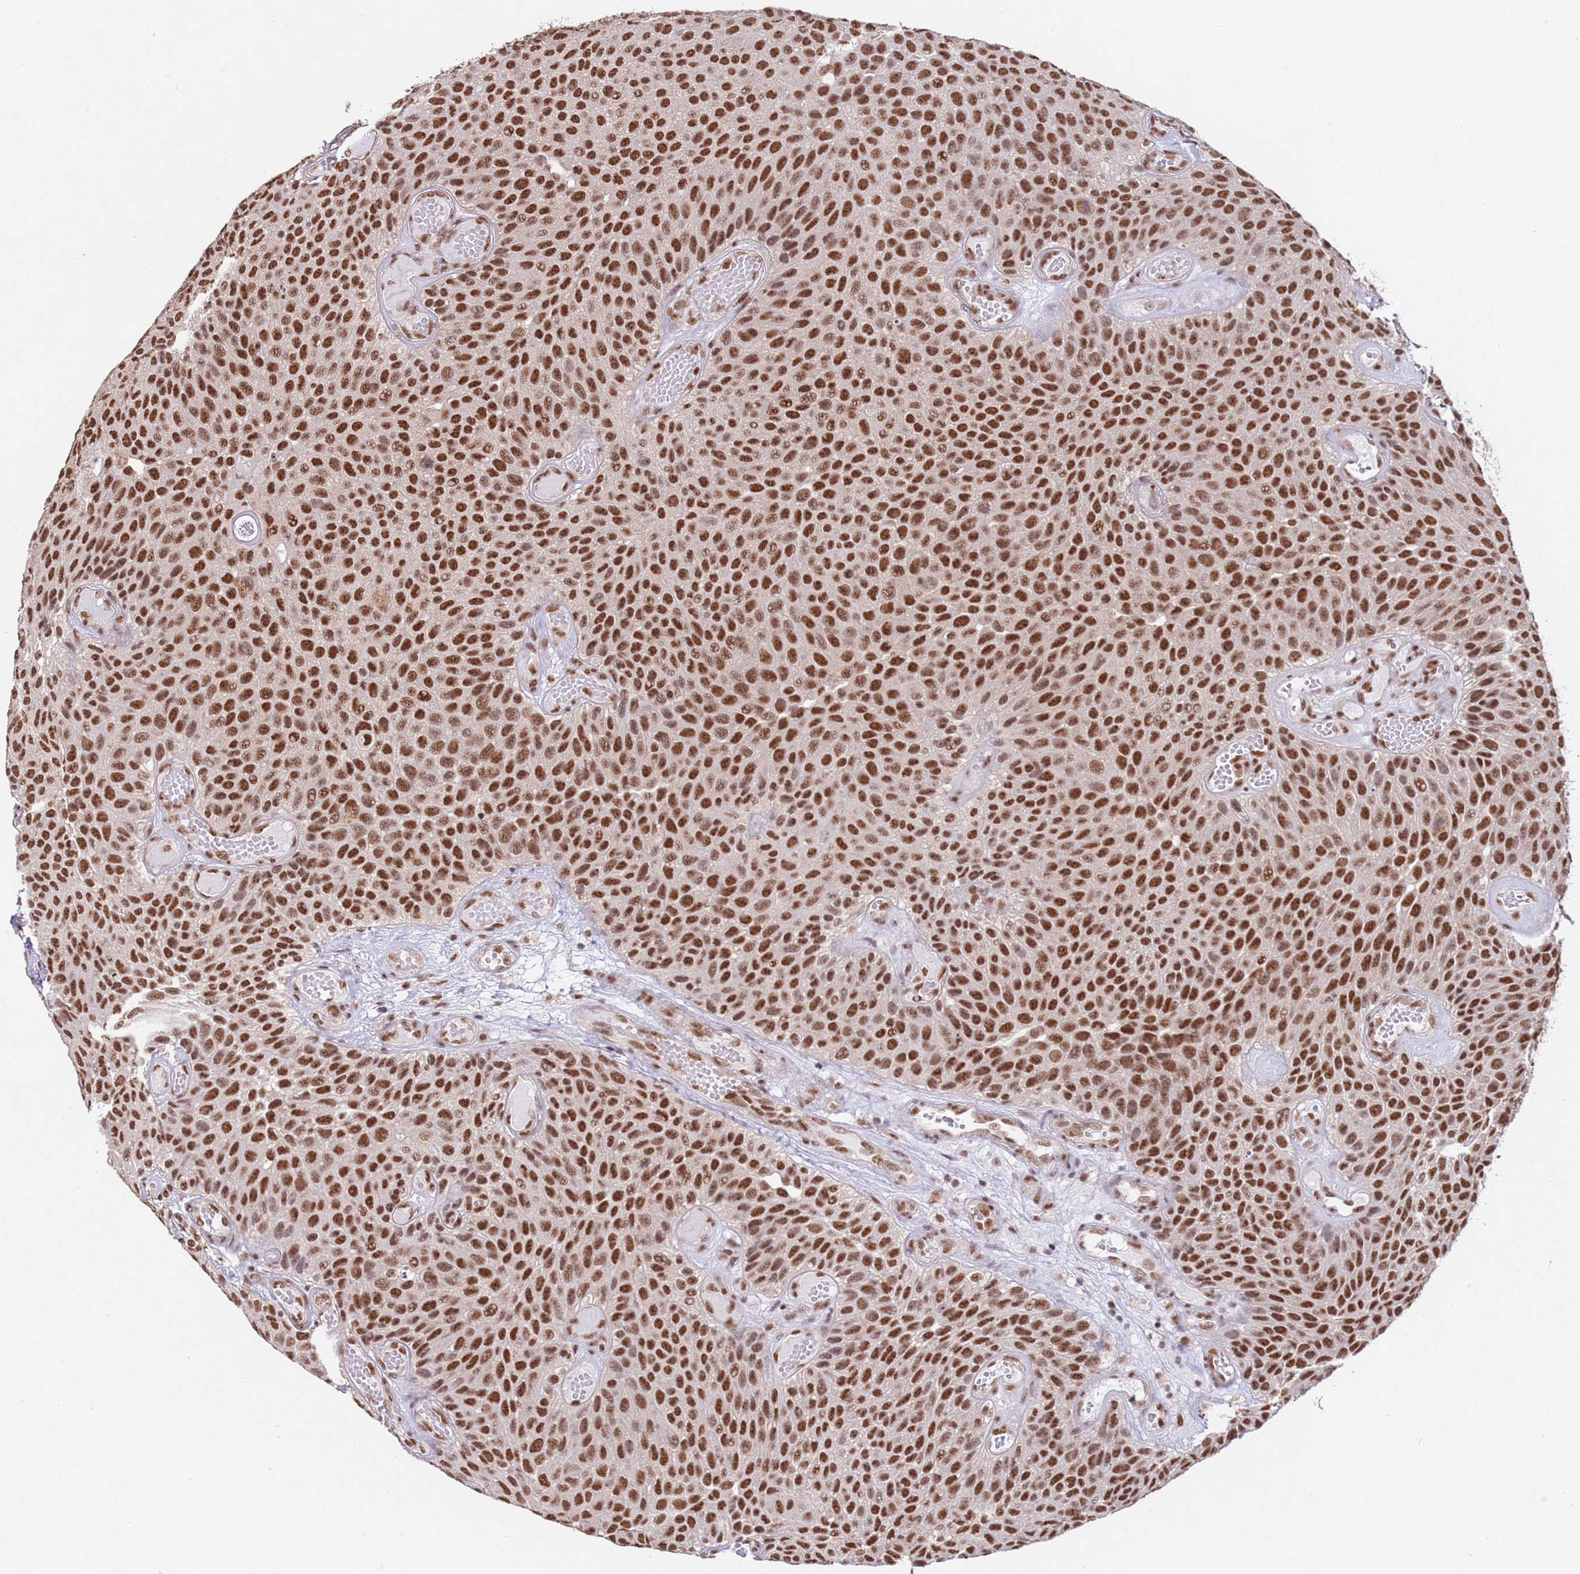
{"staining": {"intensity": "moderate", "quantity": ">75%", "location": "nuclear"}, "tissue": "urothelial cancer", "cell_type": "Tumor cells", "image_type": "cancer", "snomed": [{"axis": "morphology", "description": "Urothelial carcinoma, Low grade"}, {"axis": "topography", "description": "Urinary bladder"}], "caption": "IHC image of neoplastic tissue: human low-grade urothelial carcinoma stained using immunohistochemistry displays medium levels of moderate protein expression localized specifically in the nuclear of tumor cells, appearing as a nuclear brown color.", "gene": "ESF1", "patient": {"sex": "male", "age": 89}}